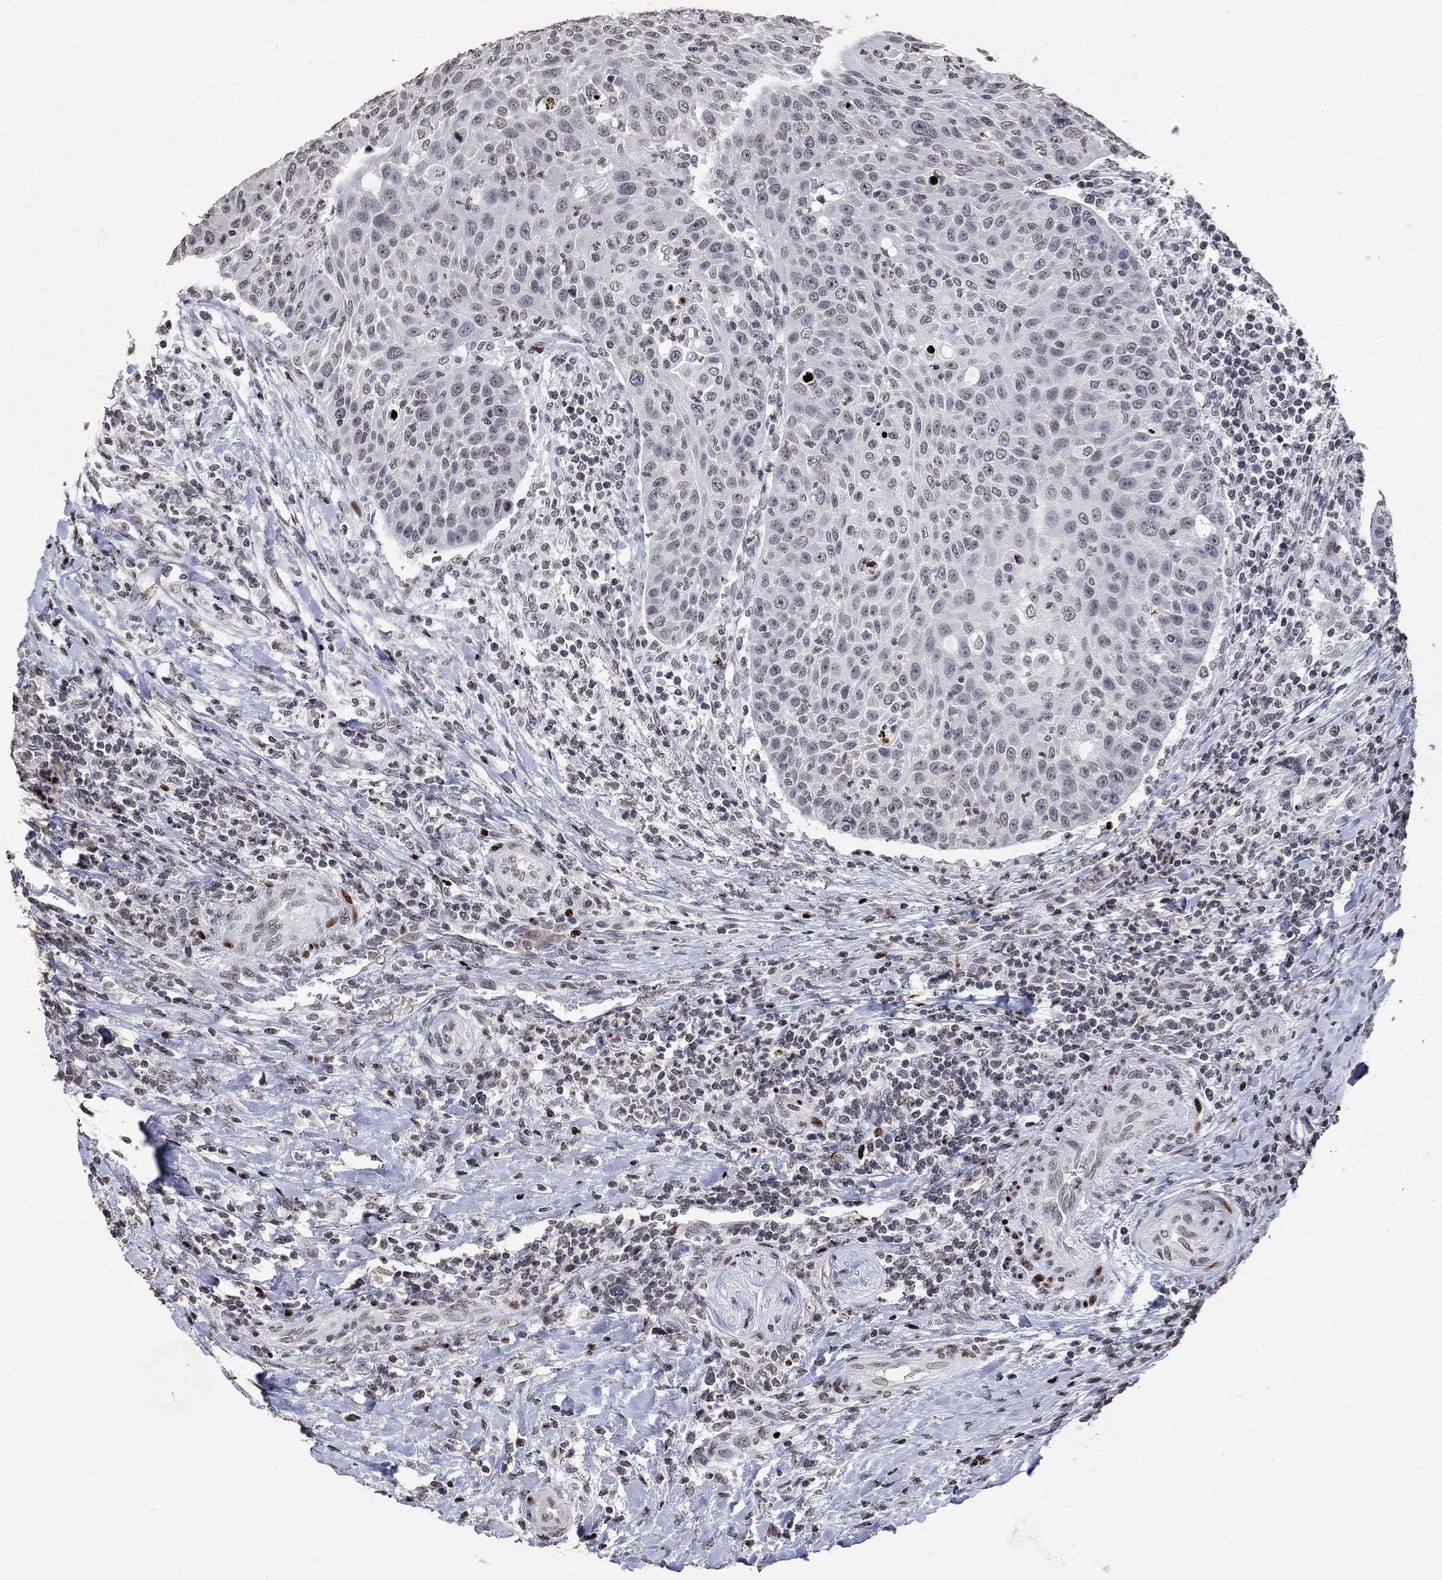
{"staining": {"intensity": "negative", "quantity": "none", "location": "none"}, "tissue": "head and neck cancer", "cell_type": "Tumor cells", "image_type": "cancer", "snomed": [{"axis": "morphology", "description": "Squamous cell carcinoma, NOS"}, {"axis": "topography", "description": "Head-Neck"}], "caption": "DAB (3,3'-diaminobenzidine) immunohistochemical staining of human head and neck squamous cell carcinoma exhibits no significant positivity in tumor cells.", "gene": "SRSF3", "patient": {"sex": "male", "age": 69}}